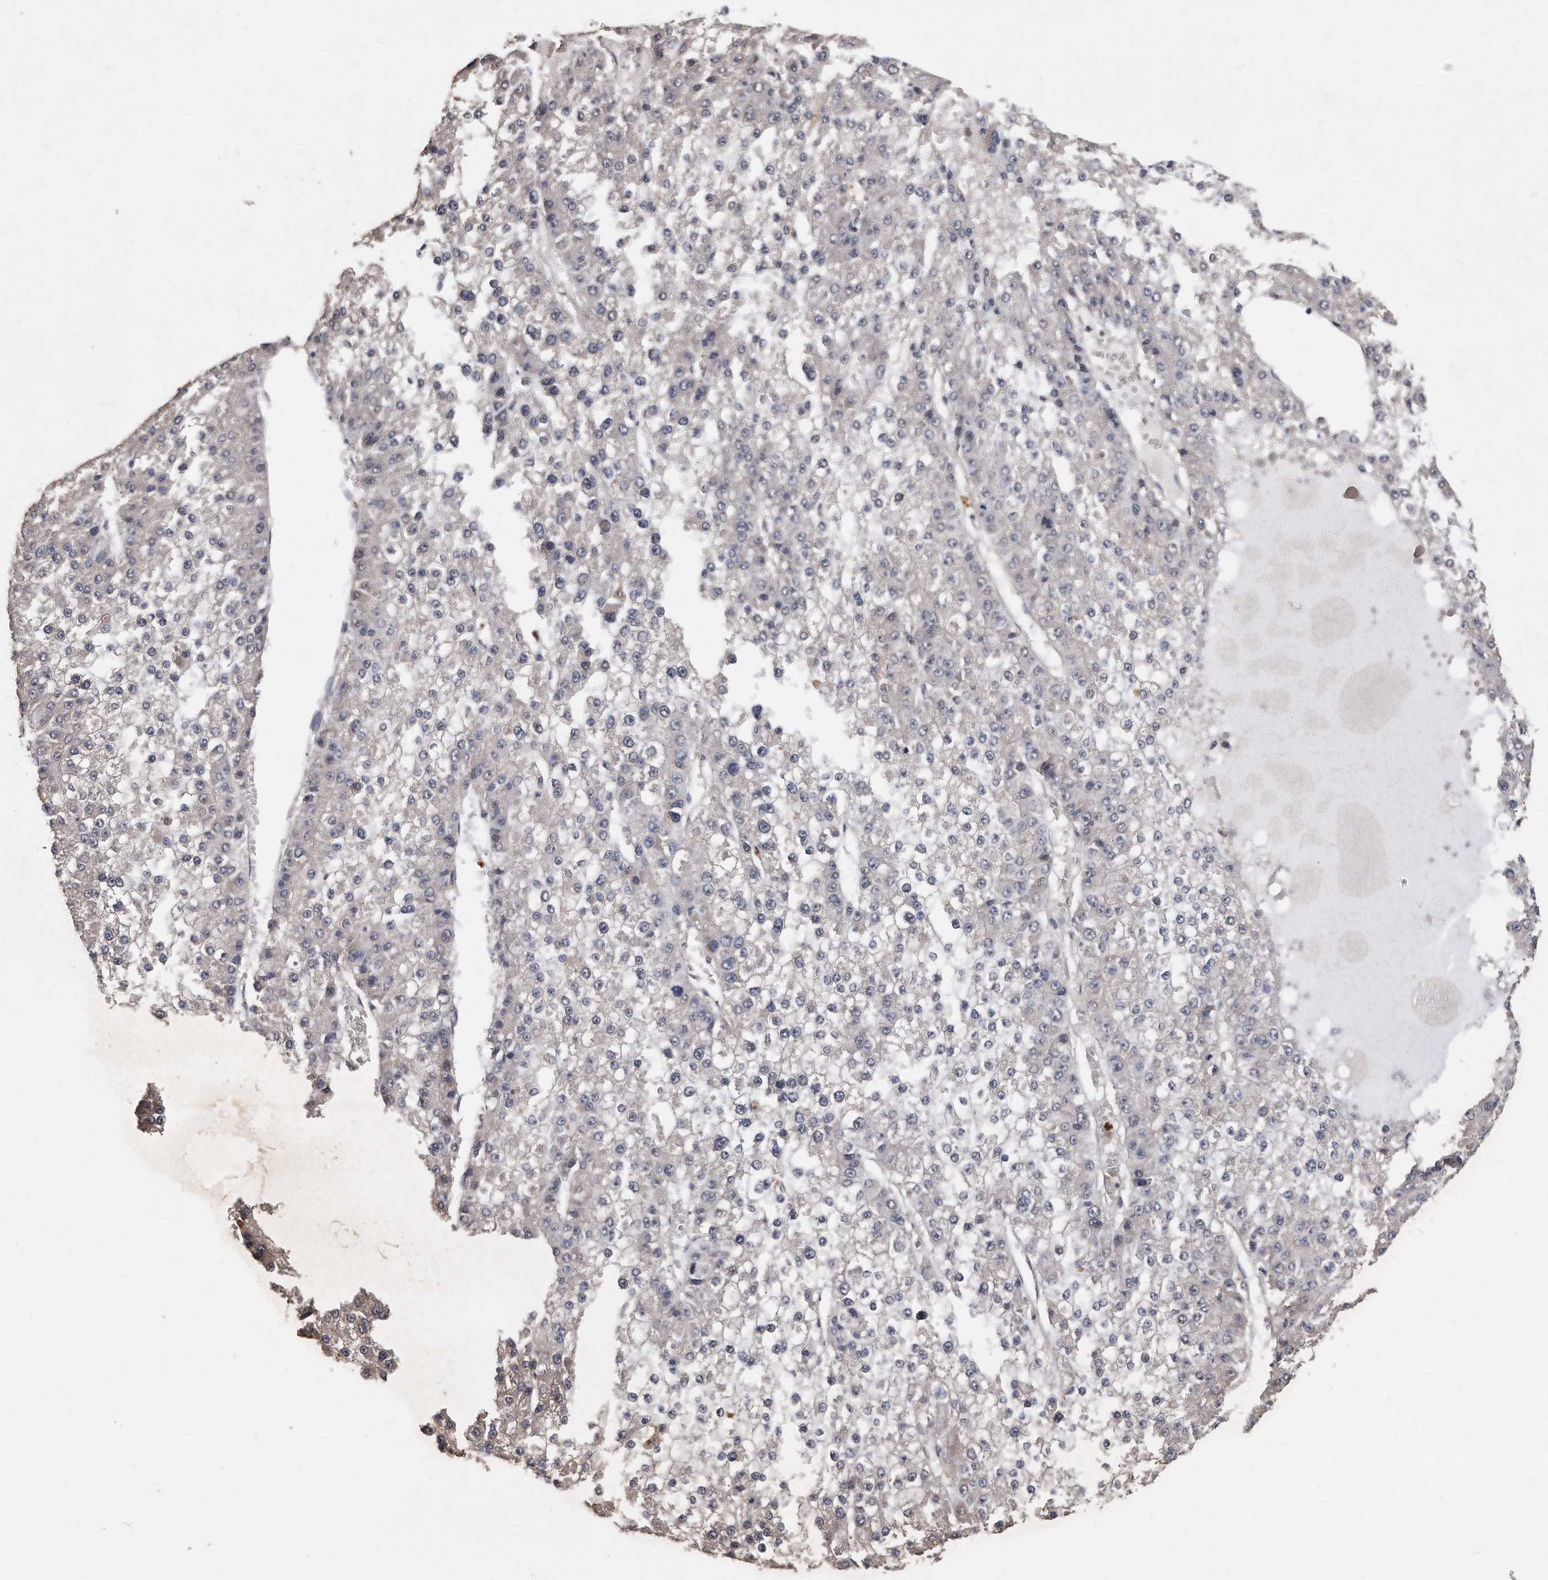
{"staining": {"intensity": "negative", "quantity": "none", "location": "none"}, "tissue": "liver cancer", "cell_type": "Tumor cells", "image_type": "cancer", "snomed": [{"axis": "morphology", "description": "Carcinoma, Hepatocellular, NOS"}, {"axis": "topography", "description": "Liver"}], "caption": "Tumor cells are negative for protein expression in human liver cancer (hepatocellular carcinoma).", "gene": "PELO", "patient": {"sex": "female", "age": 73}}